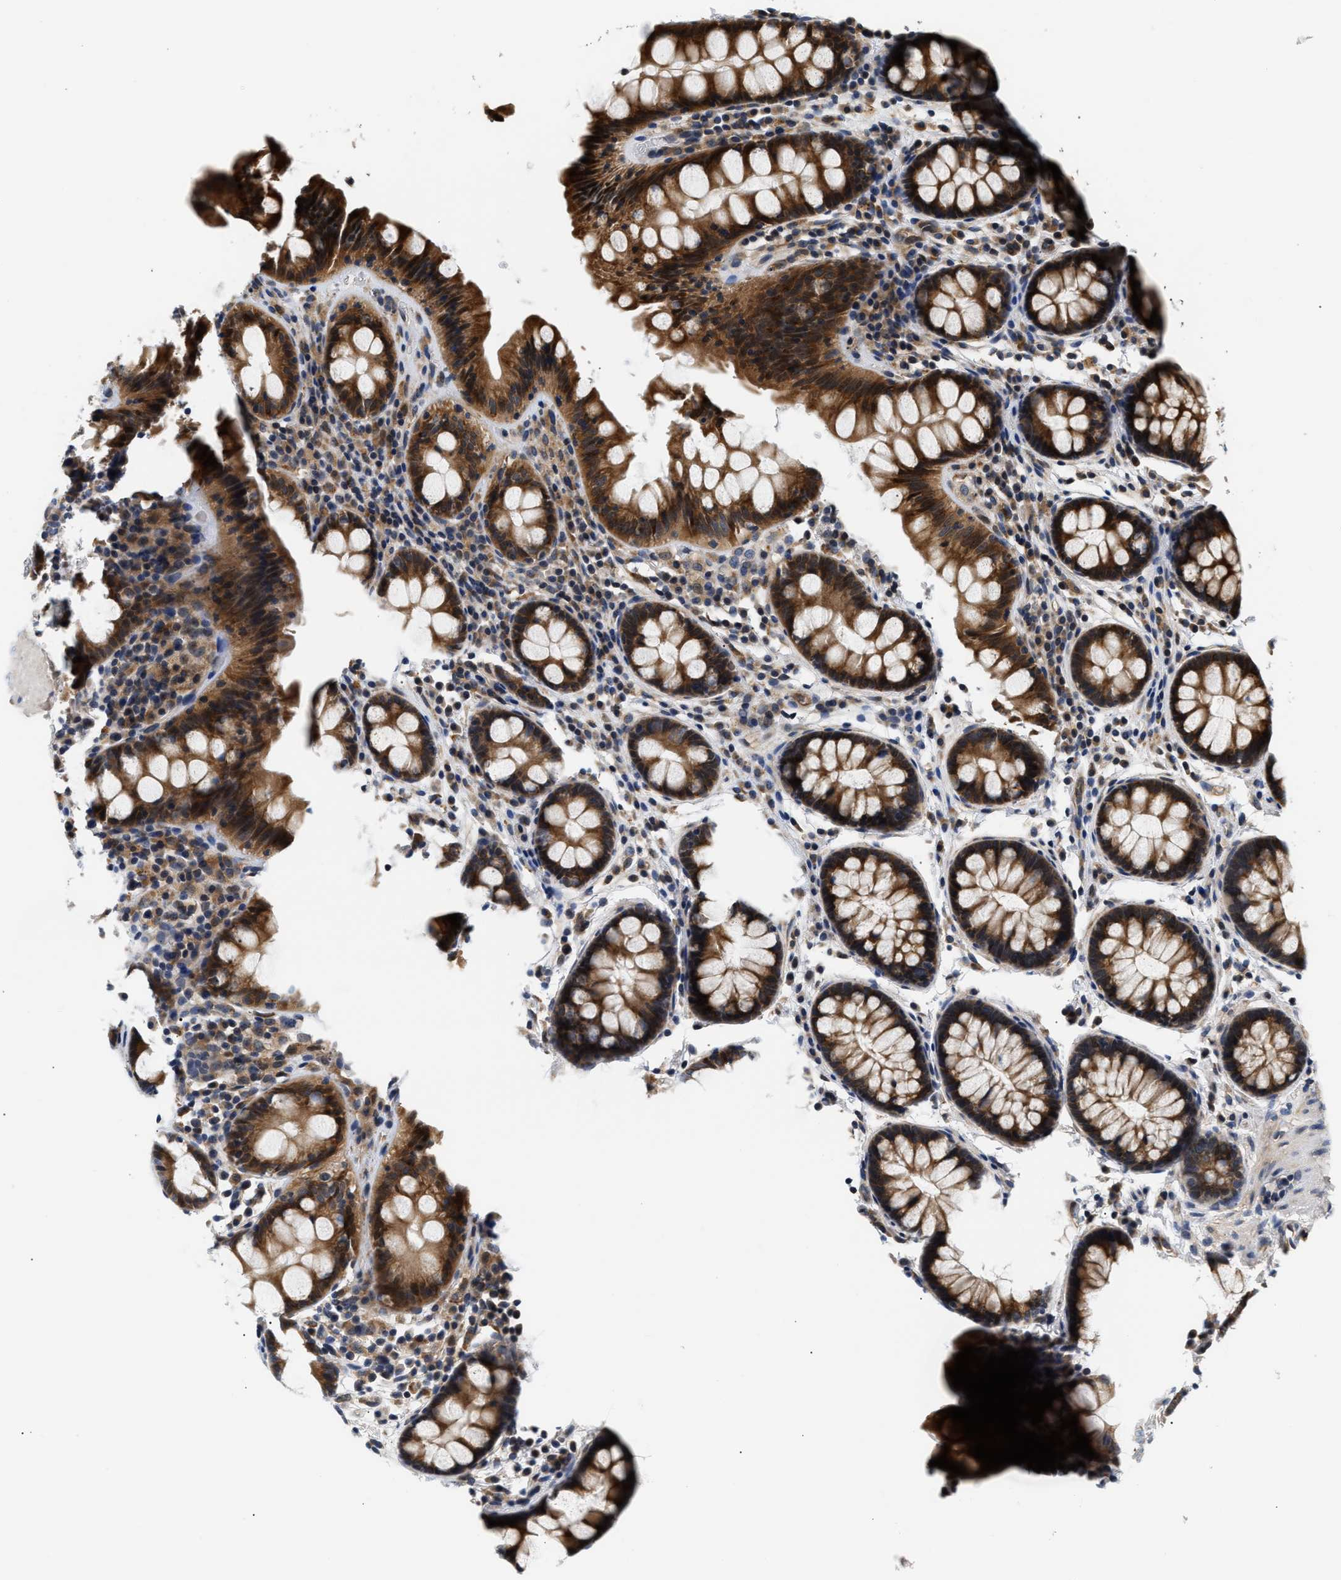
{"staining": {"intensity": "moderate", "quantity": ">75%", "location": "cytoplasmic/membranous"}, "tissue": "colon", "cell_type": "Endothelial cells", "image_type": "normal", "snomed": [{"axis": "morphology", "description": "Normal tissue, NOS"}, {"axis": "topography", "description": "Colon"}], "caption": "A medium amount of moderate cytoplasmic/membranous positivity is seen in about >75% of endothelial cells in unremarkable colon. (brown staining indicates protein expression, while blue staining denotes nuclei).", "gene": "TNIP2", "patient": {"sex": "female", "age": 80}}